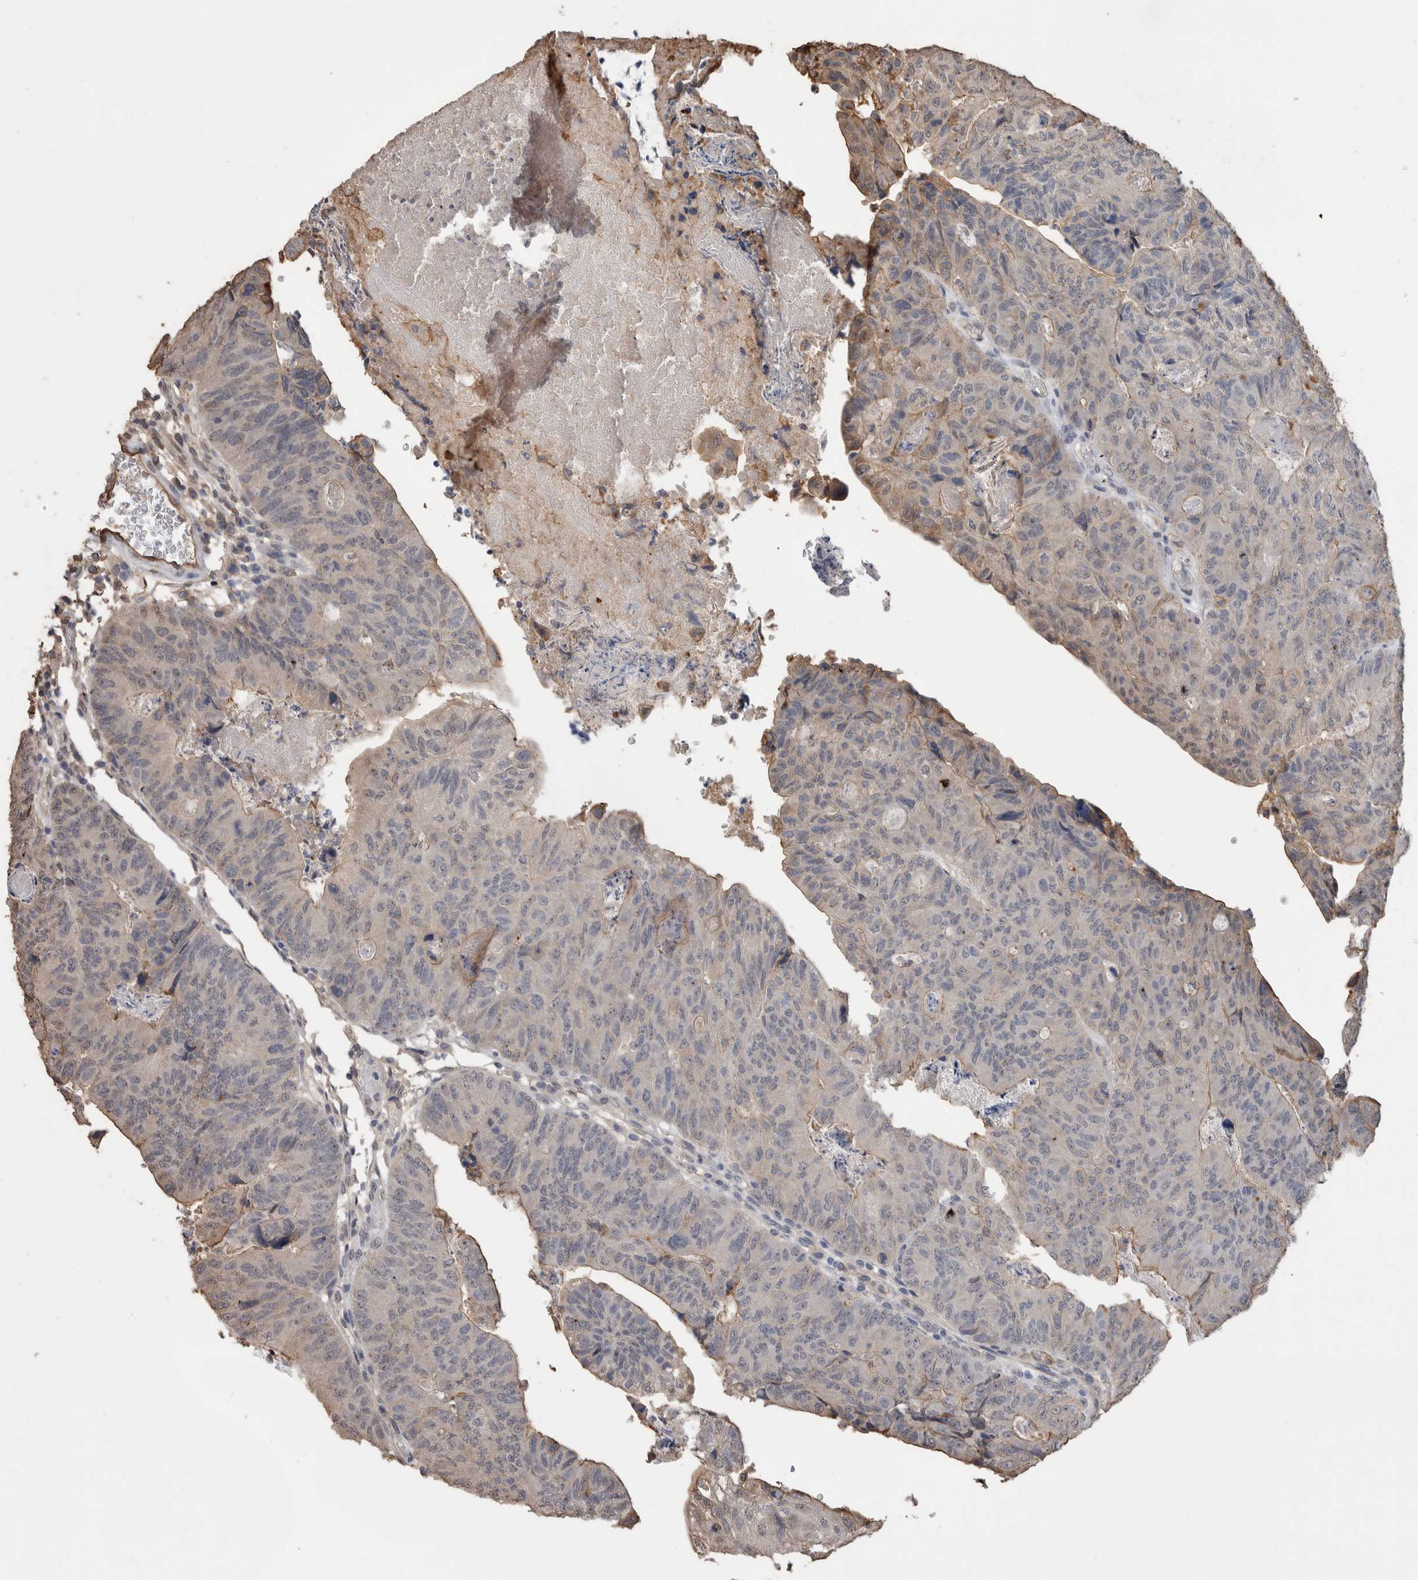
{"staining": {"intensity": "moderate", "quantity": "<25%", "location": "cytoplasmic/membranous"}, "tissue": "colorectal cancer", "cell_type": "Tumor cells", "image_type": "cancer", "snomed": [{"axis": "morphology", "description": "Adenocarcinoma, NOS"}, {"axis": "topography", "description": "Colon"}], "caption": "A micrograph of human colorectal cancer (adenocarcinoma) stained for a protein displays moderate cytoplasmic/membranous brown staining in tumor cells.", "gene": "S100A10", "patient": {"sex": "female", "age": 67}}